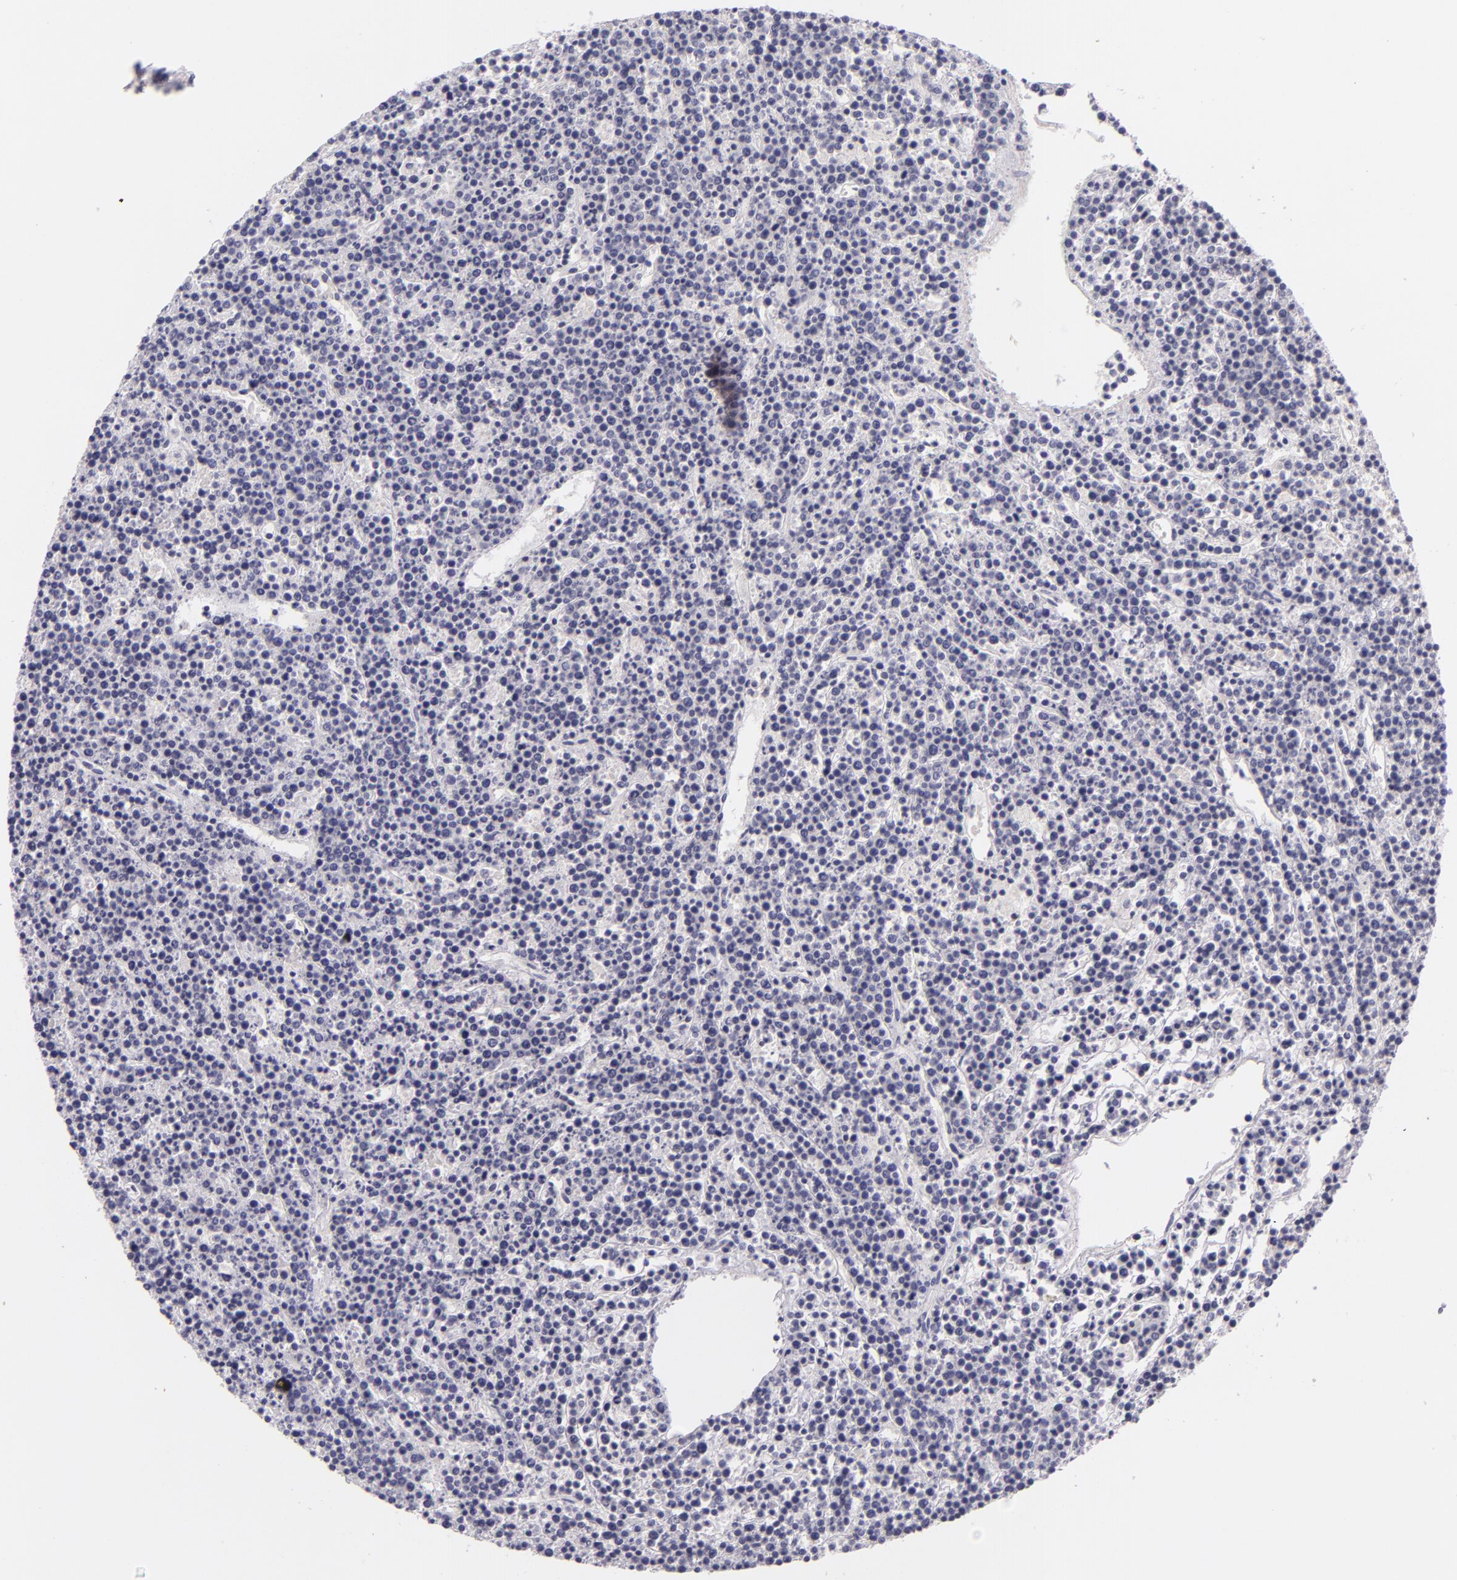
{"staining": {"intensity": "negative", "quantity": "none", "location": "none"}, "tissue": "lymphoma", "cell_type": "Tumor cells", "image_type": "cancer", "snomed": [{"axis": "morphology", "description": "Malignant lymphoma, non-Hodgkin's type, High grade"}, {"axis": "topography", "description": "Ovary"}], "caption": "An immunohistochemistry (IHC) image of high-grade malignant lymphoma, non-Hodgkin's type is shown. There is no staining in tumor cells of high-grade malignant lymphoma, non-Hodgkin's type.", "gene": "BCL3", "patient": {"sex": "female", "age": 56}}